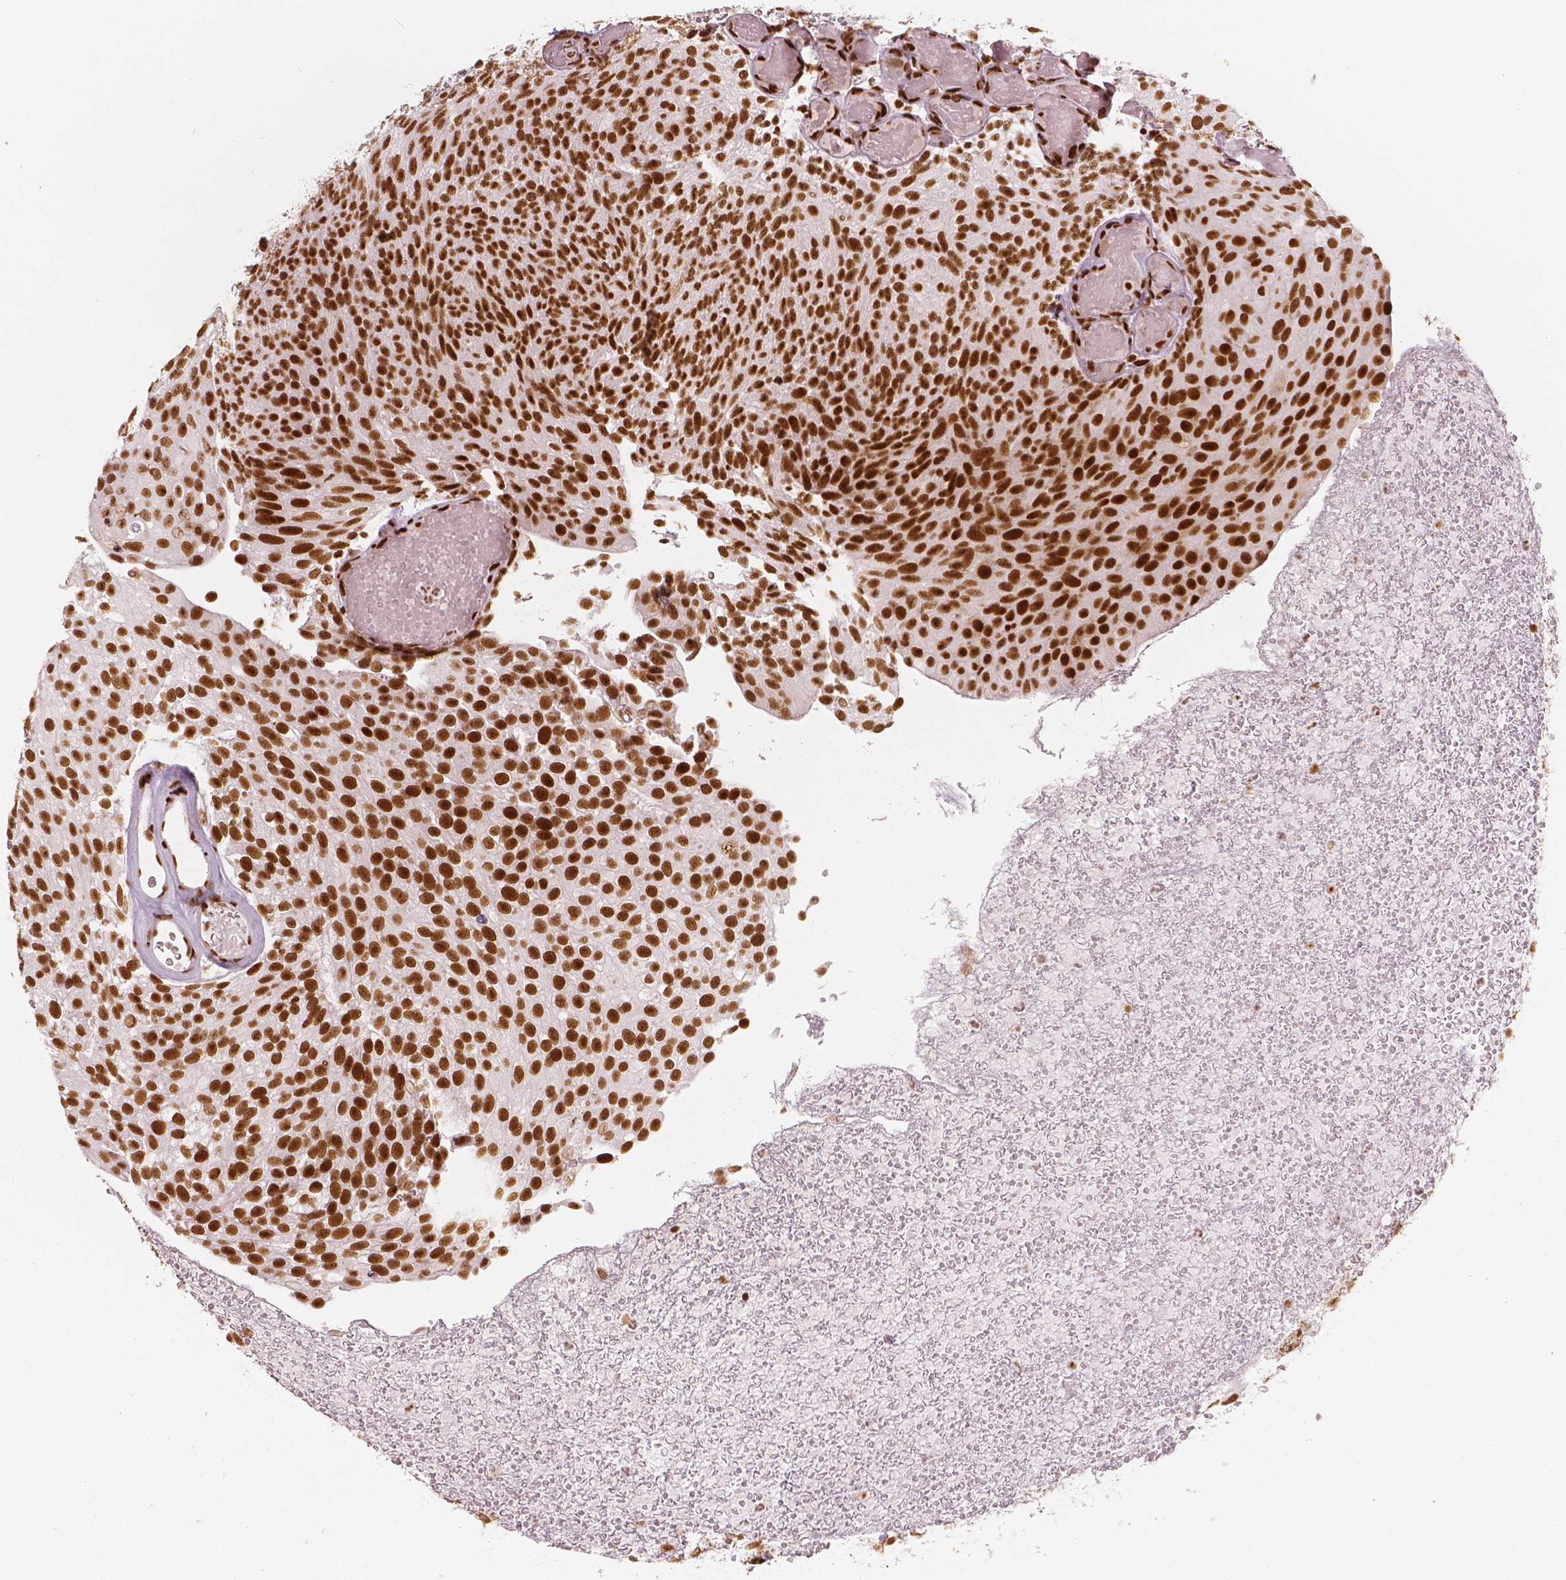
{"staining": {"intensity": "strong", "quantity": ">75%", "location": "nuclear"}, "tissue": "urothelial cancer", "cell_type": "Tumor cells", "image_type": "cancer", "snomed": [{"axis": "morphology", "description": "Urothelial carcinoma, Low grade"}, {"axis": "topography", "description": "Urinary bladder"}], "caption": "Immunohistochemistry (IHC) (DAB) staining of human urothelial cancer demonstrates strong nuclear protein staining in about >75% of tumor cells.", "gene": "BRD4", "patient": {"sex": "male", "age": 78}}